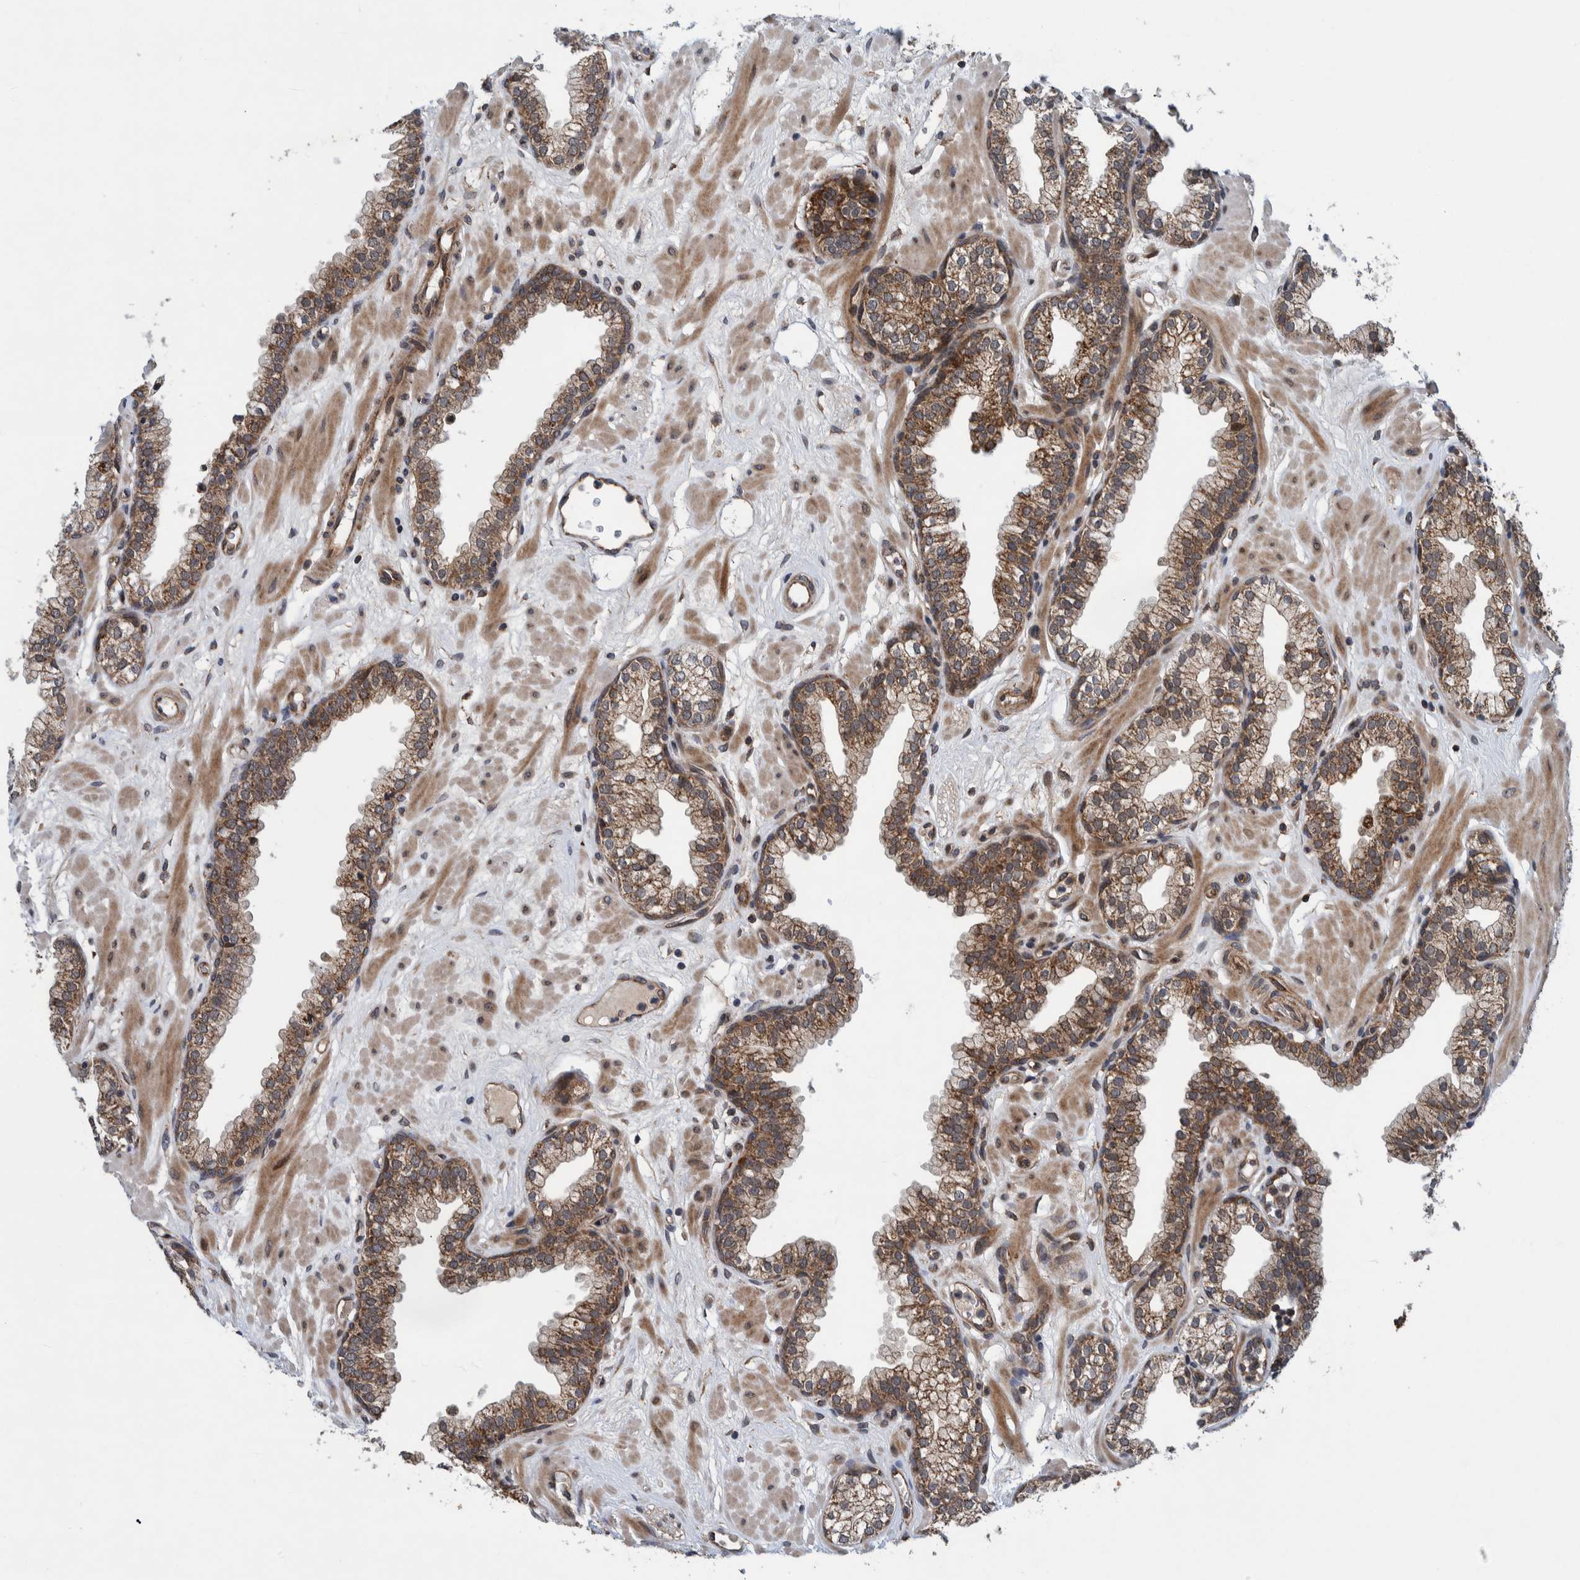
{"staining": {"intensity": "moderate", "quantity": ">75%", "location": "cytoplasmic/membranous"}, "tissue": "prostate", "cell_type": "Glandular cells", "image_type": "normal", "snomed": [{"axis": "morphology", "description": "Normal tissue, NOS"}, {"axis": "morphology", "description": "Urothelial carcinoma, Low grade"}, {"axis": "topography", "description": "Urinary bladder"}, {"axis": "topography", "description": "Prostate"}], "caption": "IHC staining of unremarkable prostate, which displays medium levels of moderate cytoplasmic/membranous positivity in approximately >75% of glandular cells indicating moderate cytoplasmic/membranous protein staining. The staining was performed using DAB (3,3'-diaminobenzidine) (brown) for protein detection and nuclei were counterstained in hematoxylin (blue).", "gene": "MRPS7", "patient": {"sex": "male", "age": 60}}